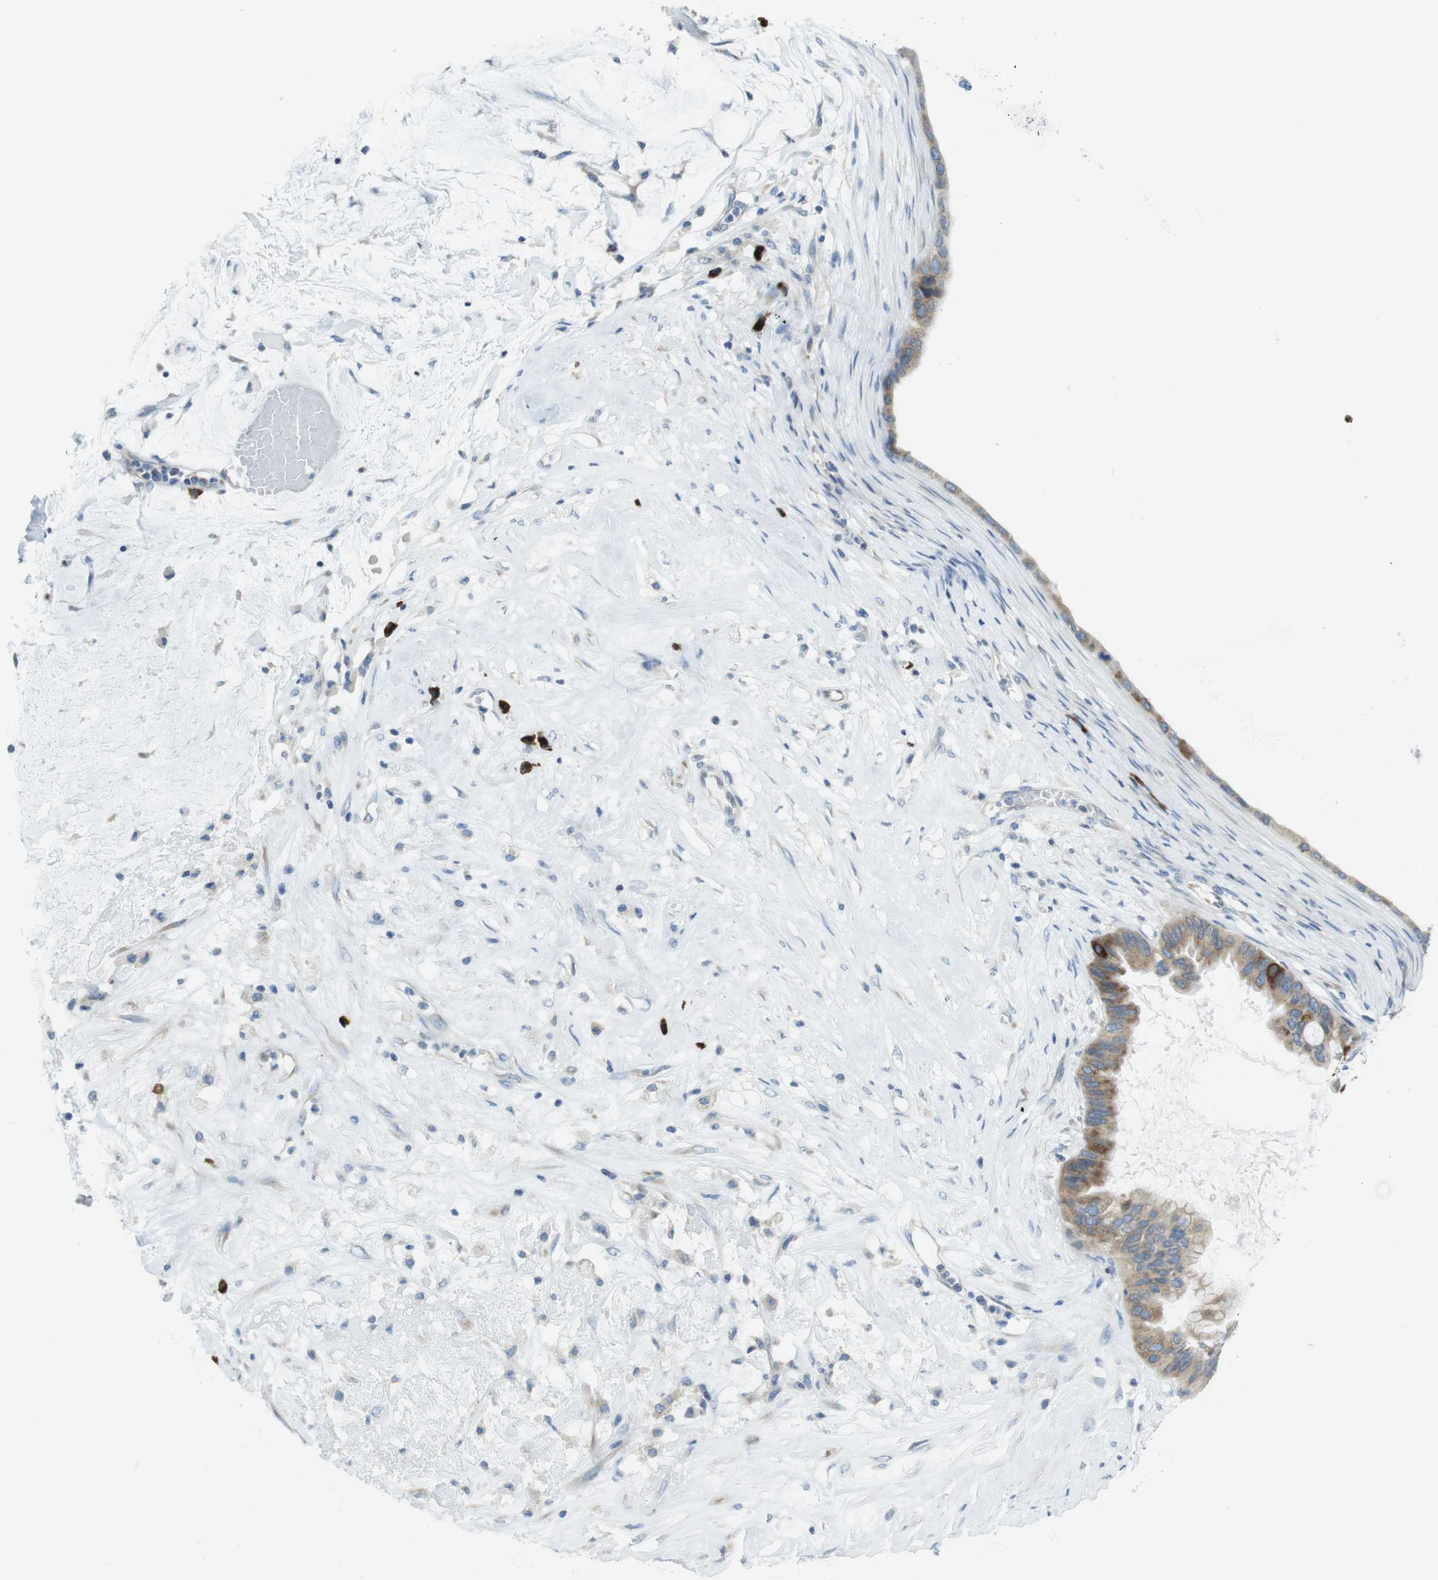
{"staining": {"intensity": "moderate", "quantity": ">75%", "location": "cytoplasmic/membranous"}, "tissue": "ovarian cancer", "cell_type": "Tumor cells", "image_type": "cancer", "snomed": [{"axis": "morphology", "description": "Cystadenocarcinoma, mucinous, NOS"}, {"axis": "topography", "description": "Ovary"}], "caption": "Immunohistochemistry micrograph of neoplastic tissue: ovarian mucinous cystadenocarcinoma stained using immunohistochemistry (IHC) displays medium levels of moderate protein expression localized specifically in the cytoplasmic/membranous of tumor cells, appearing as a cytoplasmic/membranous brown color.", "gene": "CLPTM1L", "patient": {"sex": "female", "age": 80}}